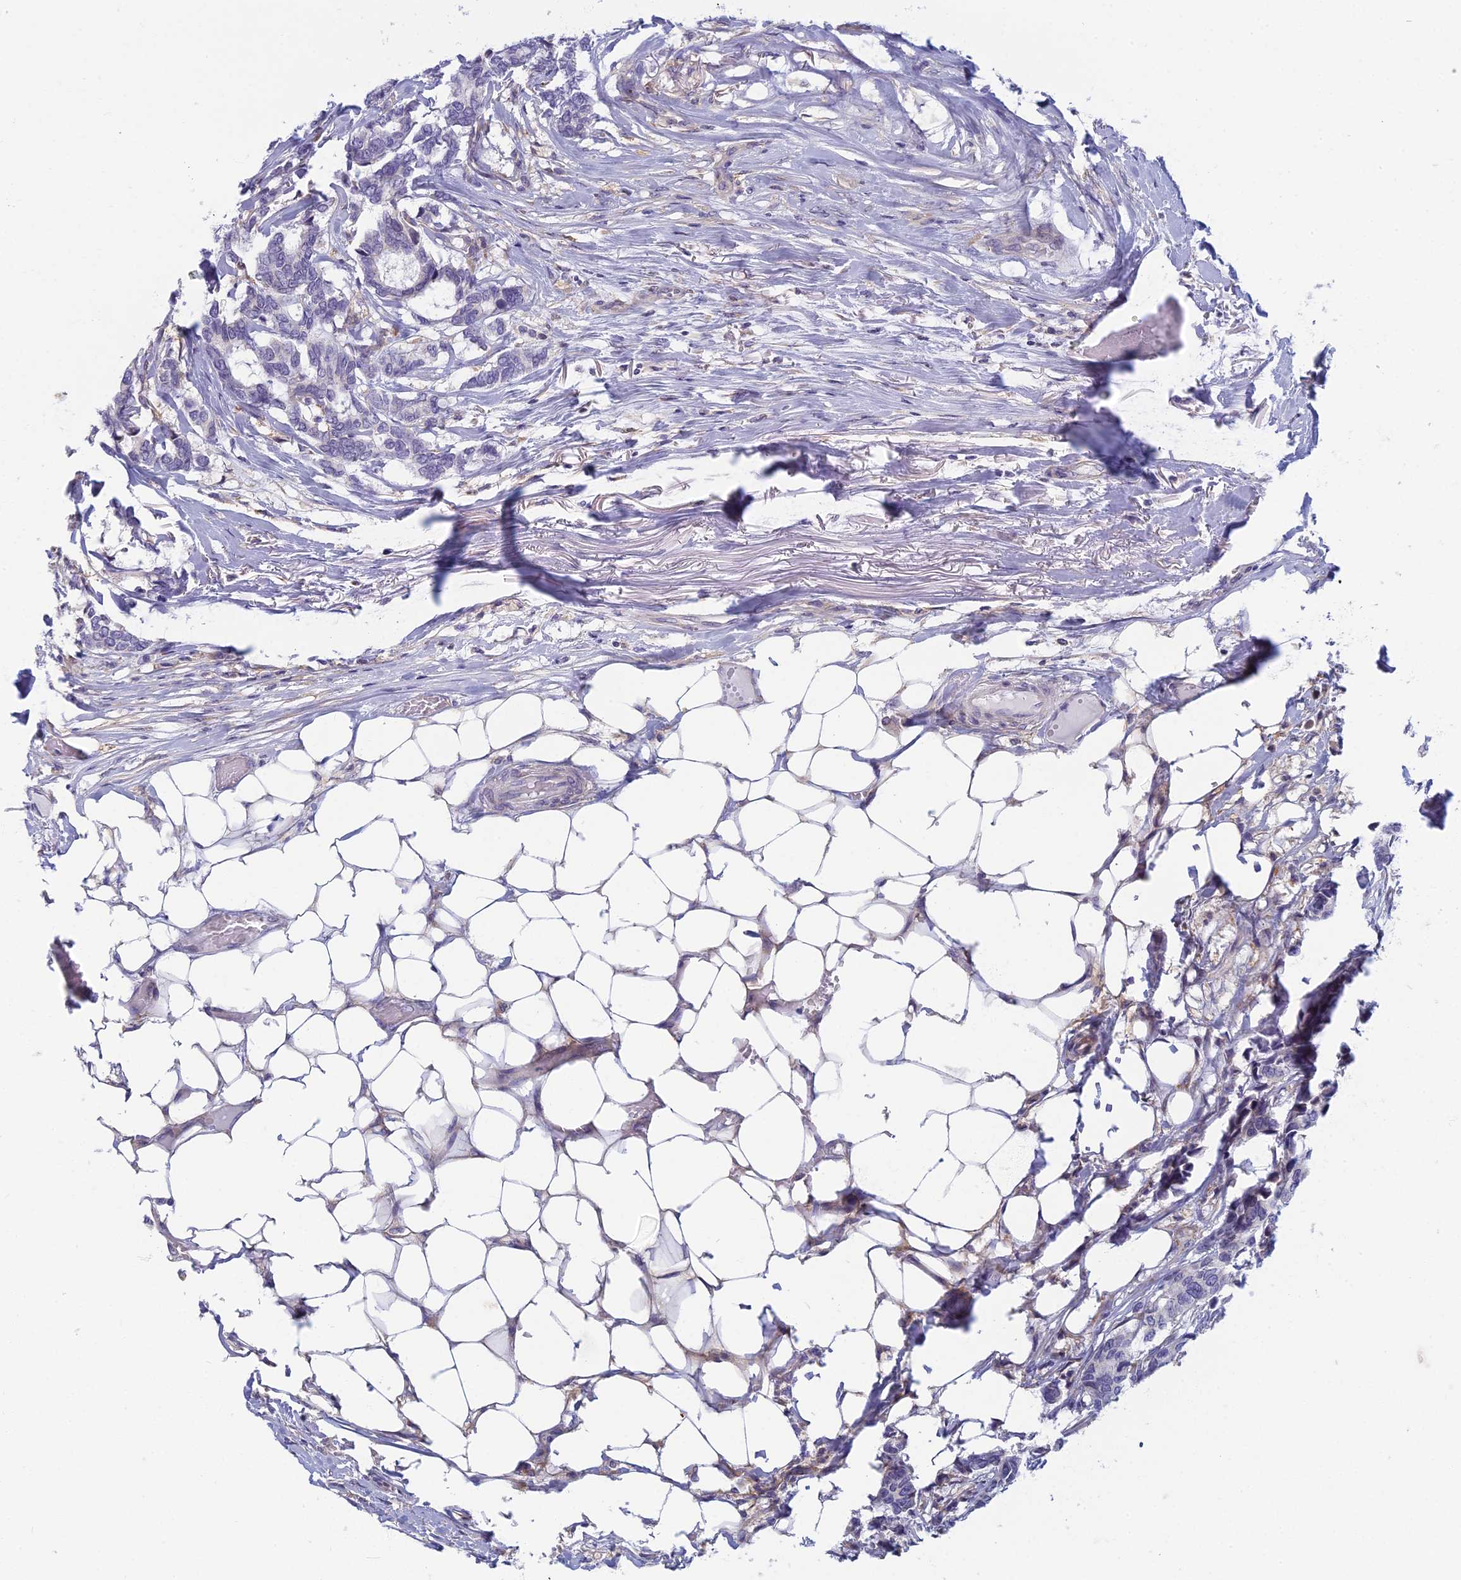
{"staining": {"intensity": "negative", "quantity": "none", "location": "none"}, "tissue": "breast cancer", "cell_type": "Tumor cells", "image_type": "cancer", "snomed": [{"axis": "morphology", "description": "Duct carcinoma"}, {"axis": "topography", "description": "Breast"}], "caption": "IHC of human invasive ductal carcinoma (breast) demonstrates no staining in tumor cells. (DAB immunohistochemistry visualized using brightfield microscopy, high magnification).", "gene": "DDX51", "patient": {"sex": "female", "age": 87}}